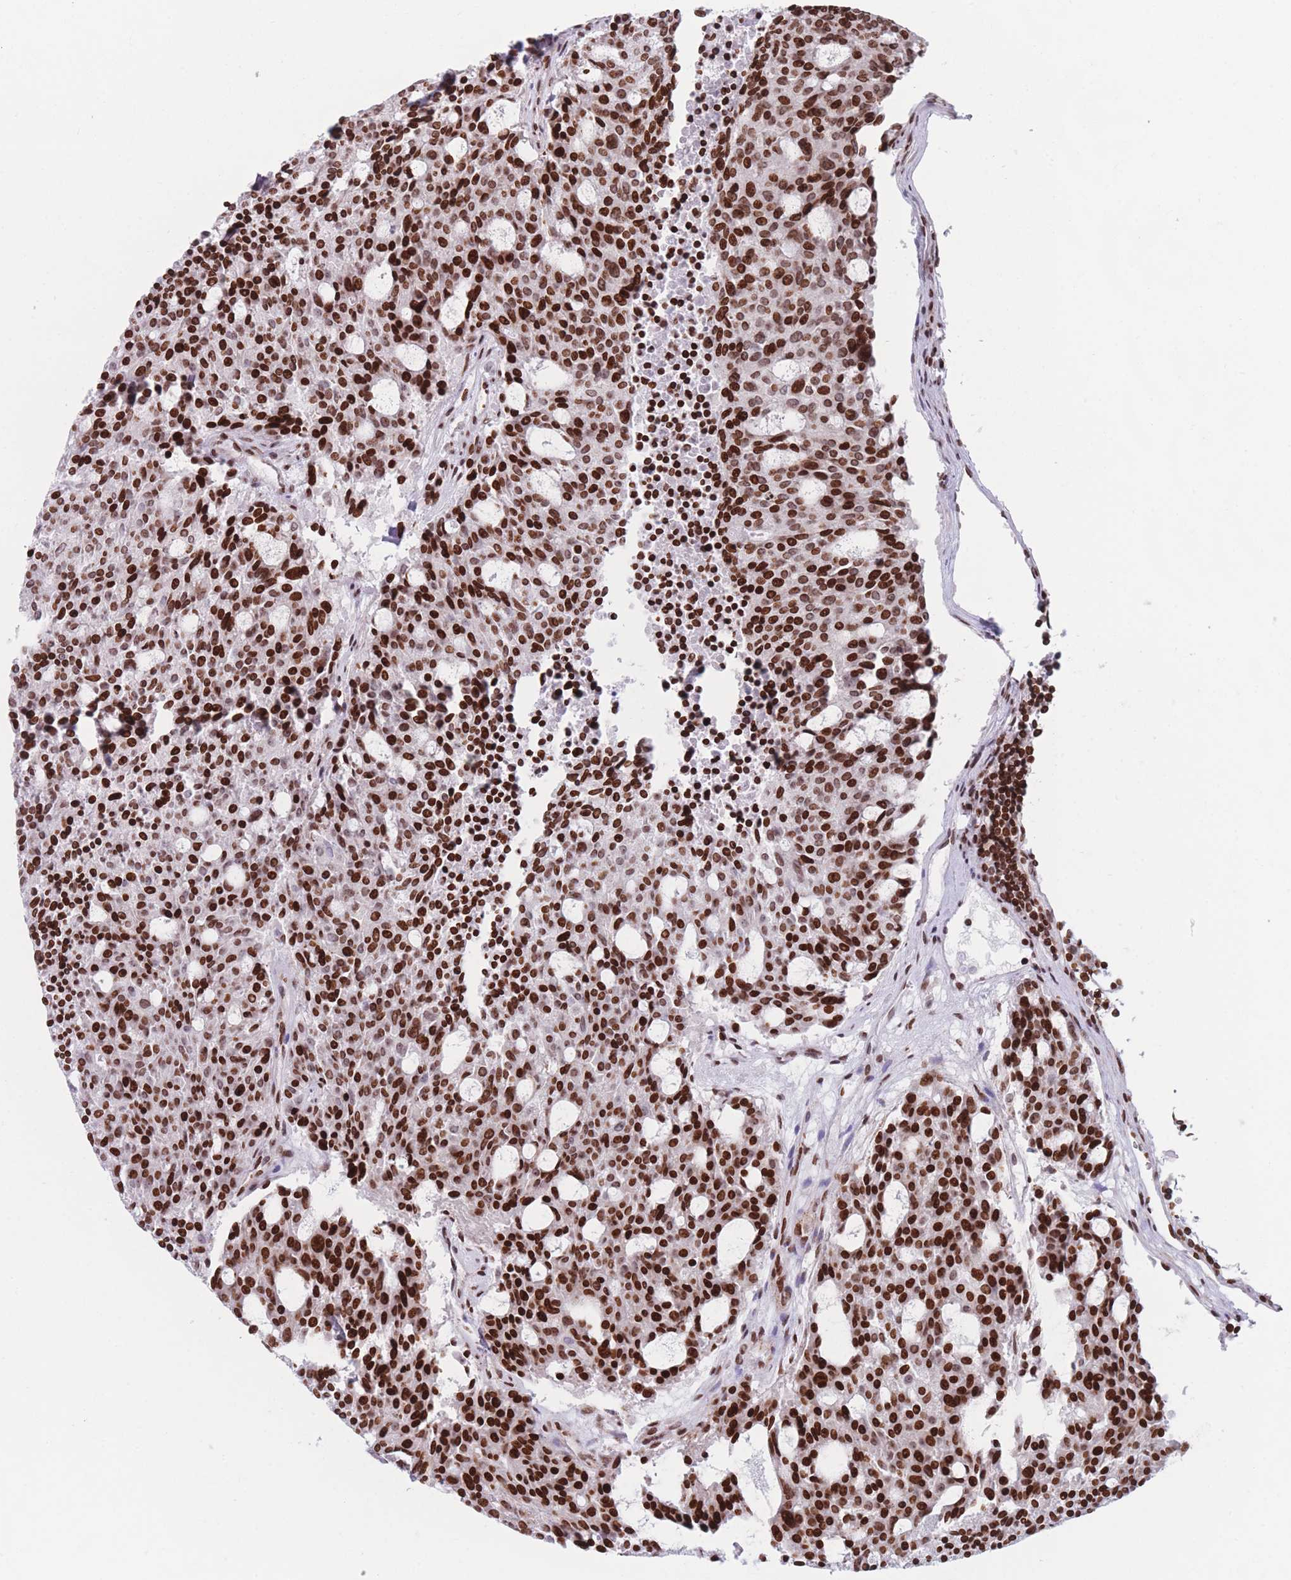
{"staining": {"intensity": "strong", "quantity": ">75%", "location": "nuclear"}, "tissue": "carcinoid", "cell_type": "Tumor cells", "image_type": "cancer", "snomed": [{"axis": "morphology", "description": "Carcinoid, malignant, NOS"}, {"axis": "topography", "description": "Pancreas"}], "caption": "This photomicrograph shows malignant carcinoid stained with IHC to label a protein in brown. The nuclear of tumor cells show strong positivity for the protein. Nuclei are counter-stained blue.", "gene": "AK9", "patient": {"sex": "female", "age": 54}}